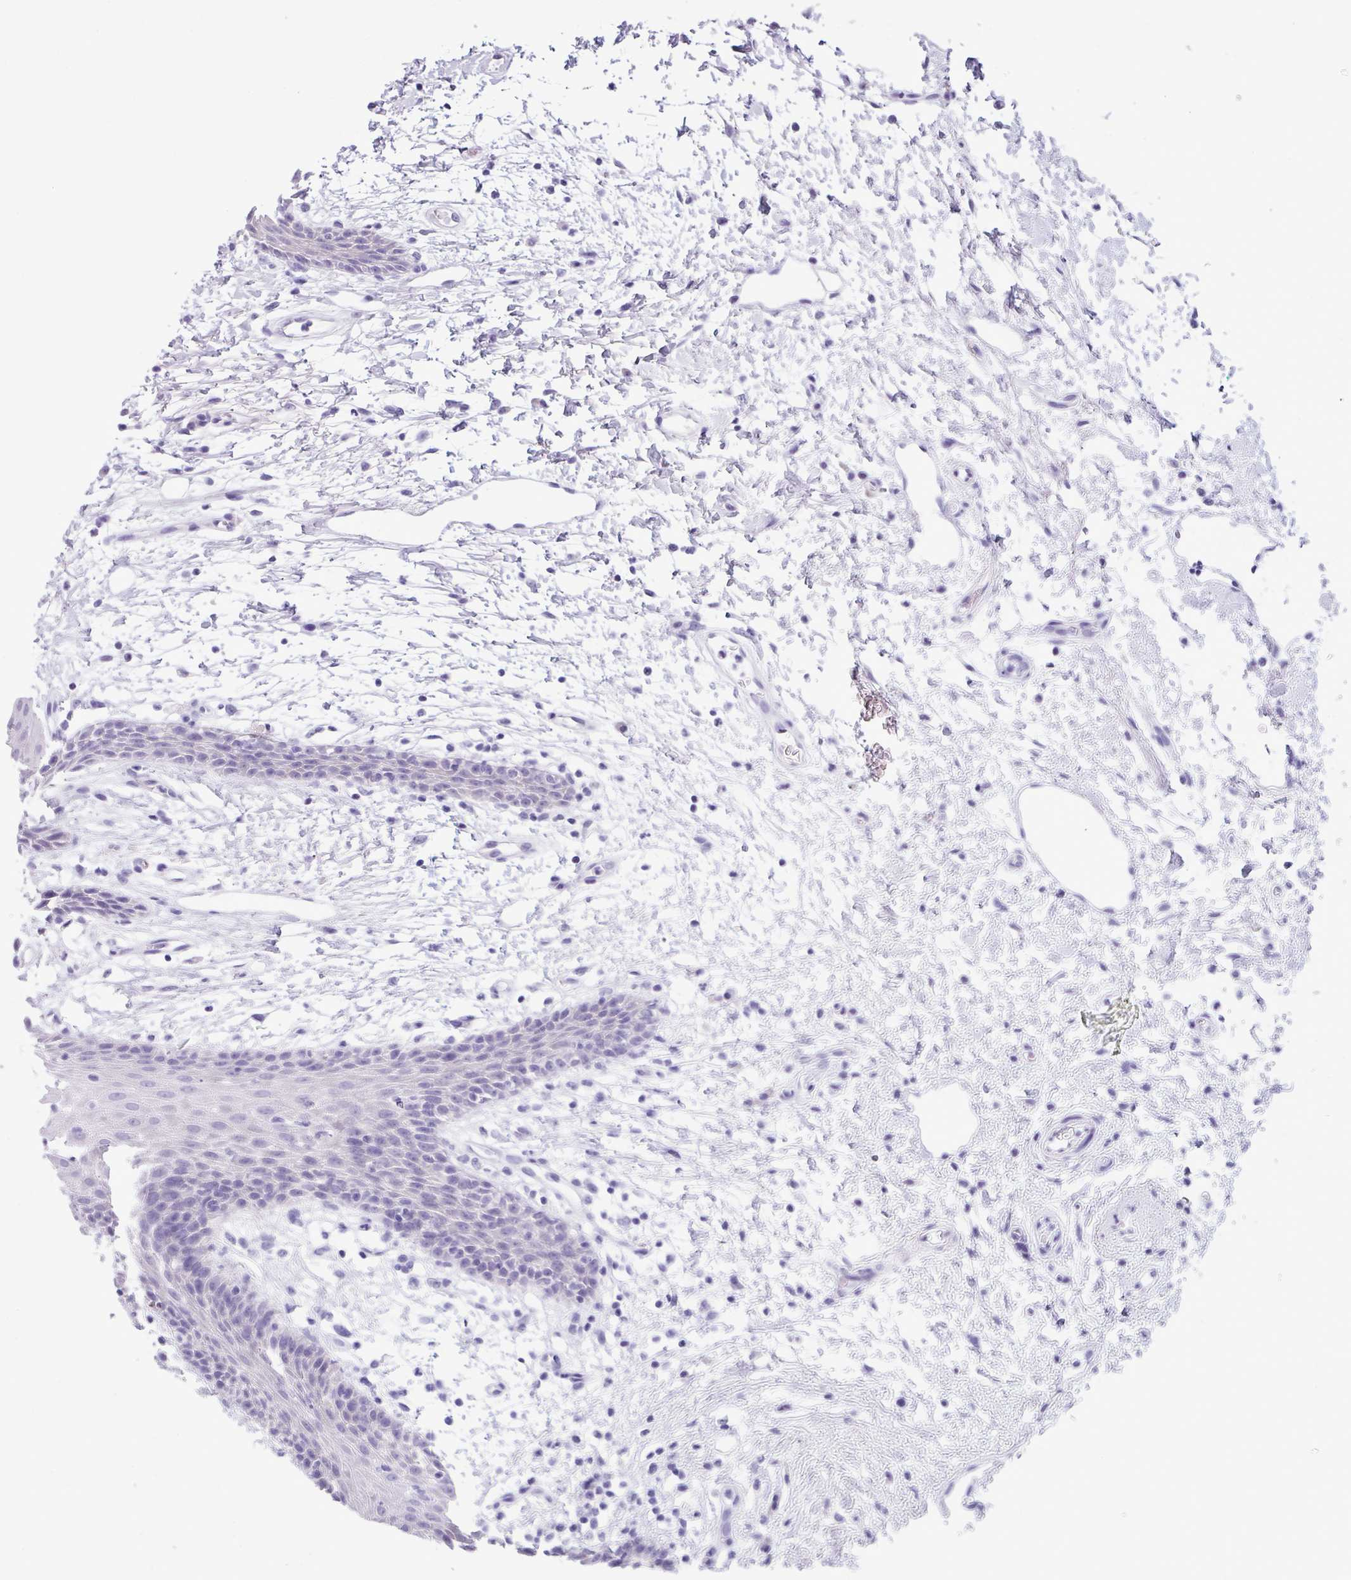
{"staining": {"intensity": "negative", "quantity": "none", "location": "none"}, "tissue": "oral mucosa", "cell_type": "Squamous epithelial cells", "image_type": "normal", "snomed": [{"axis": "morphology", "description": "Normal tissue, NOS"}, {"axis": "topography", "description": "Oral tissue"}, {"axis": "topography", "description": "Tounge, NOS"}], "caption": "High power microscopy image of an immunohistochemistry micrograph of benign oral mucosa, revealing no significant positivity in squamous epithelial cells. (DAB immunohistochemistry (IHC), high magnification).", "gene": "C20orf27", "patient": {"sex": "female", "age": 59}}